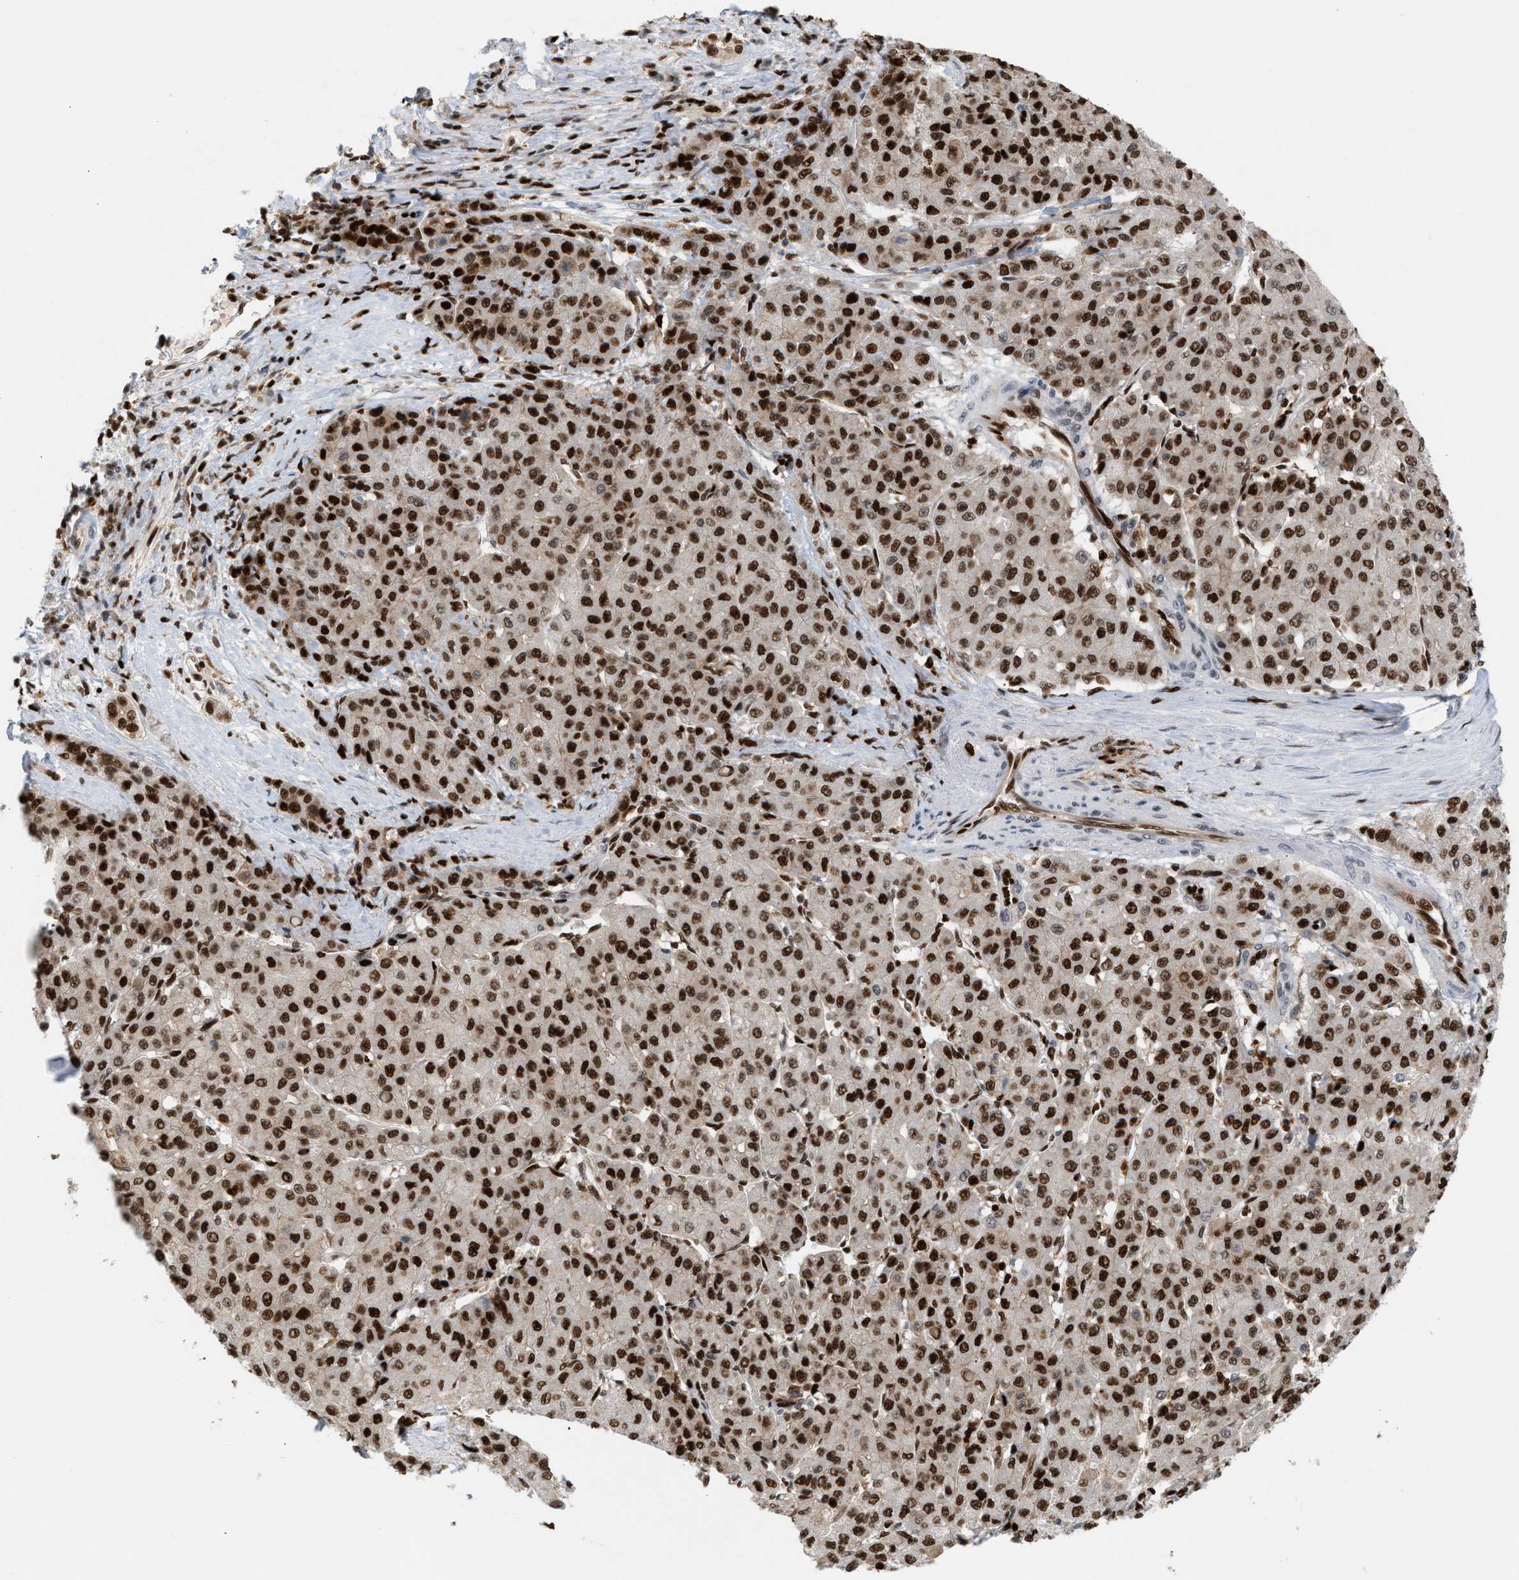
{"staining": {"intensity": "strong", "quantity": ">75%", "location": "nuclear"}, "tissue": "liver cancer", "cell_type": "Tumor cells", "image_type": "cancer", "snomed": [{"axis": "morphology", "description": "Carcinoma, Hepatocellular, NOS"}, {"axis": "topography", "description": "Liver"}], "caption": "Immunohistochemistry photomicrograph of neoplastic tissue: human liver cancer stained using immunohistochemistry (IHC) displays high levels of strong protein expression localized specifically in the nuclear of tumor cells, appearing as a nuclear brown color.", "gene": "RNASEK-C17orf49", "patient": {"sex": "male", "age": 65}}